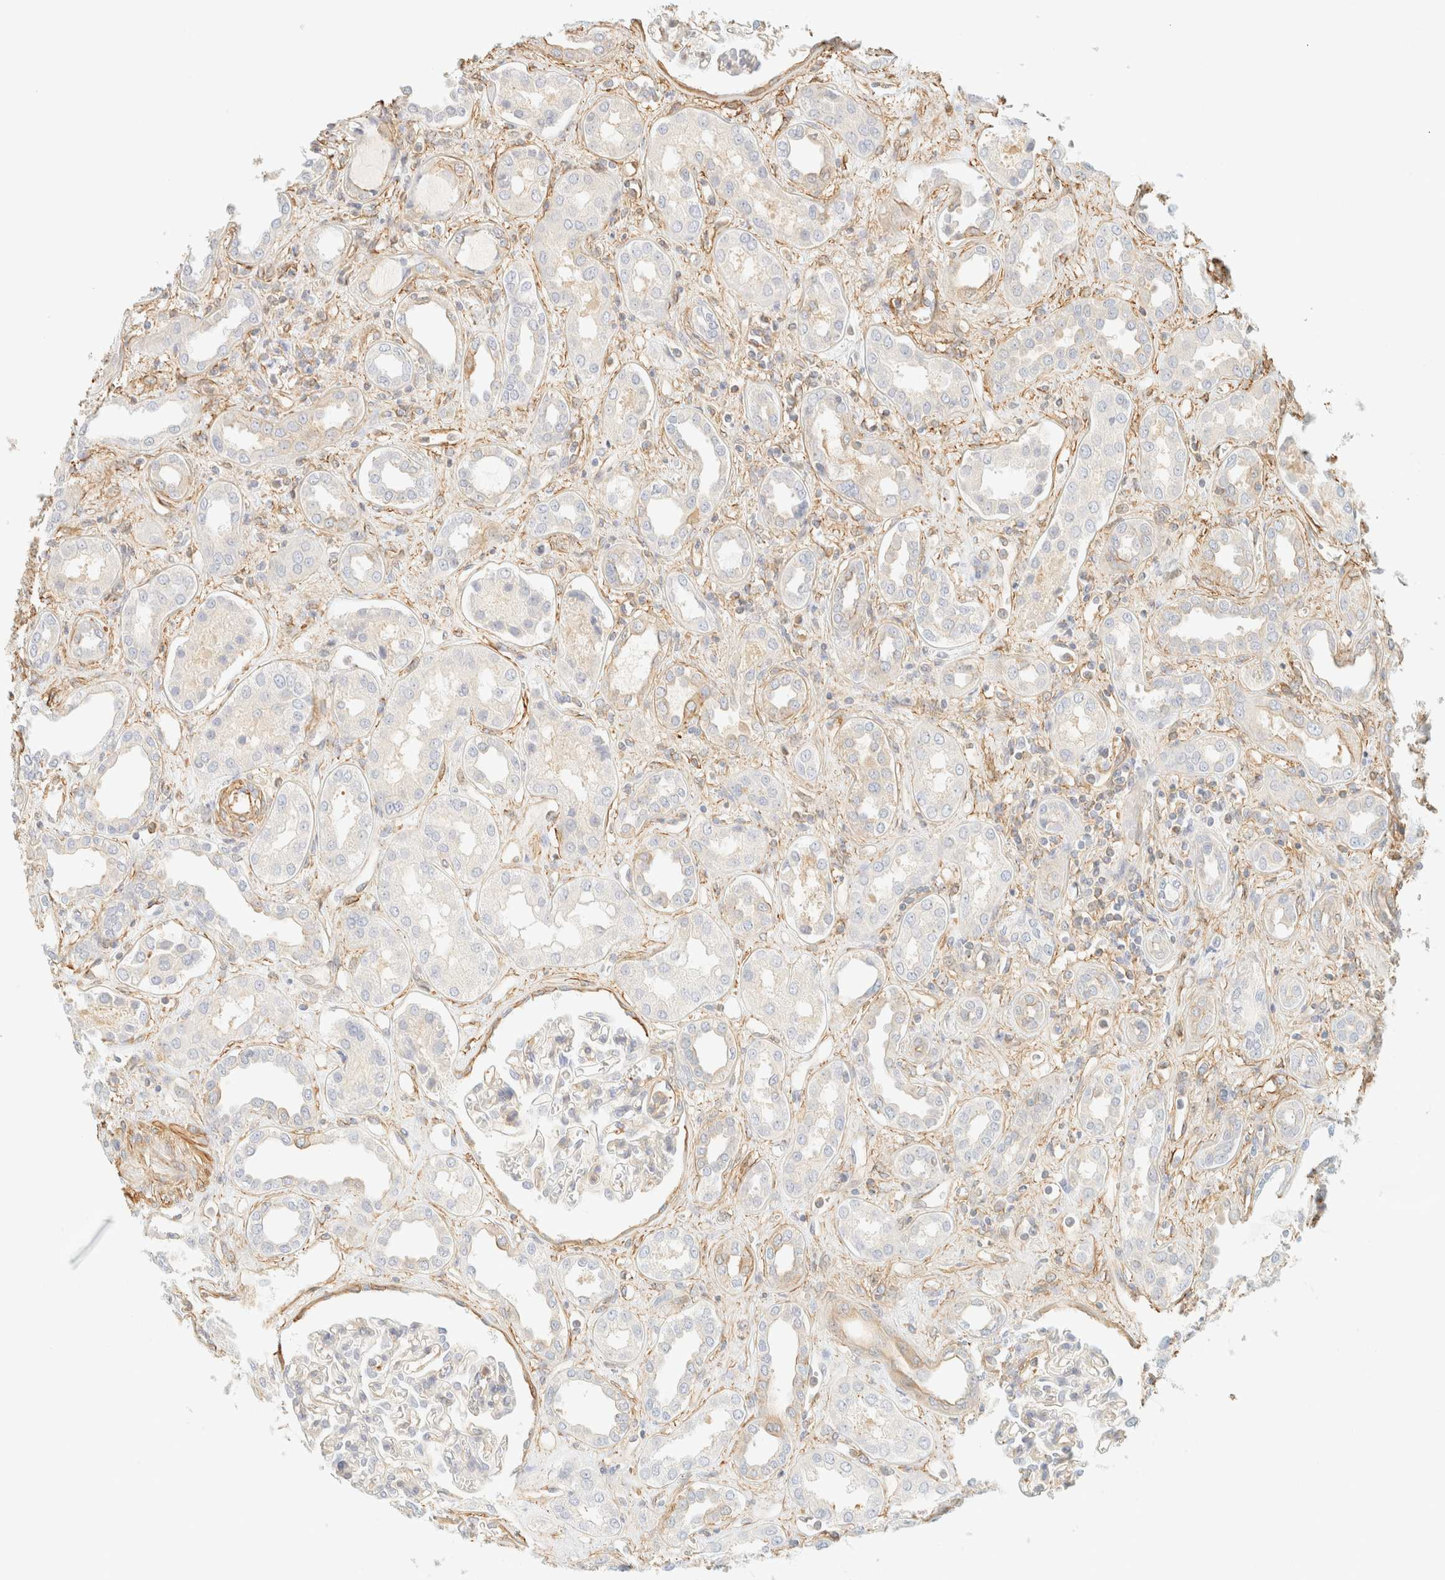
{"staining": {"intensity": "moderate", "quantity": "<25%", "location": "cytoplasmic/membranous"}, "tissue": "kidney", "cell_type": "Cells in glomeruli", "image_type": "normal", "snomed": [{"axis": "morphology", "description": "Normal tissue, NOS"}, {"axis": "topography", "description": "Kidney"}], "caption": "Protein analysis of normal kidney shows moderate cytoplasmic/membranous positivity in approximately <25% of cells in glomeruli.", "gene": "OTOP2", "patient": {"sex": "male", "age": 59}}